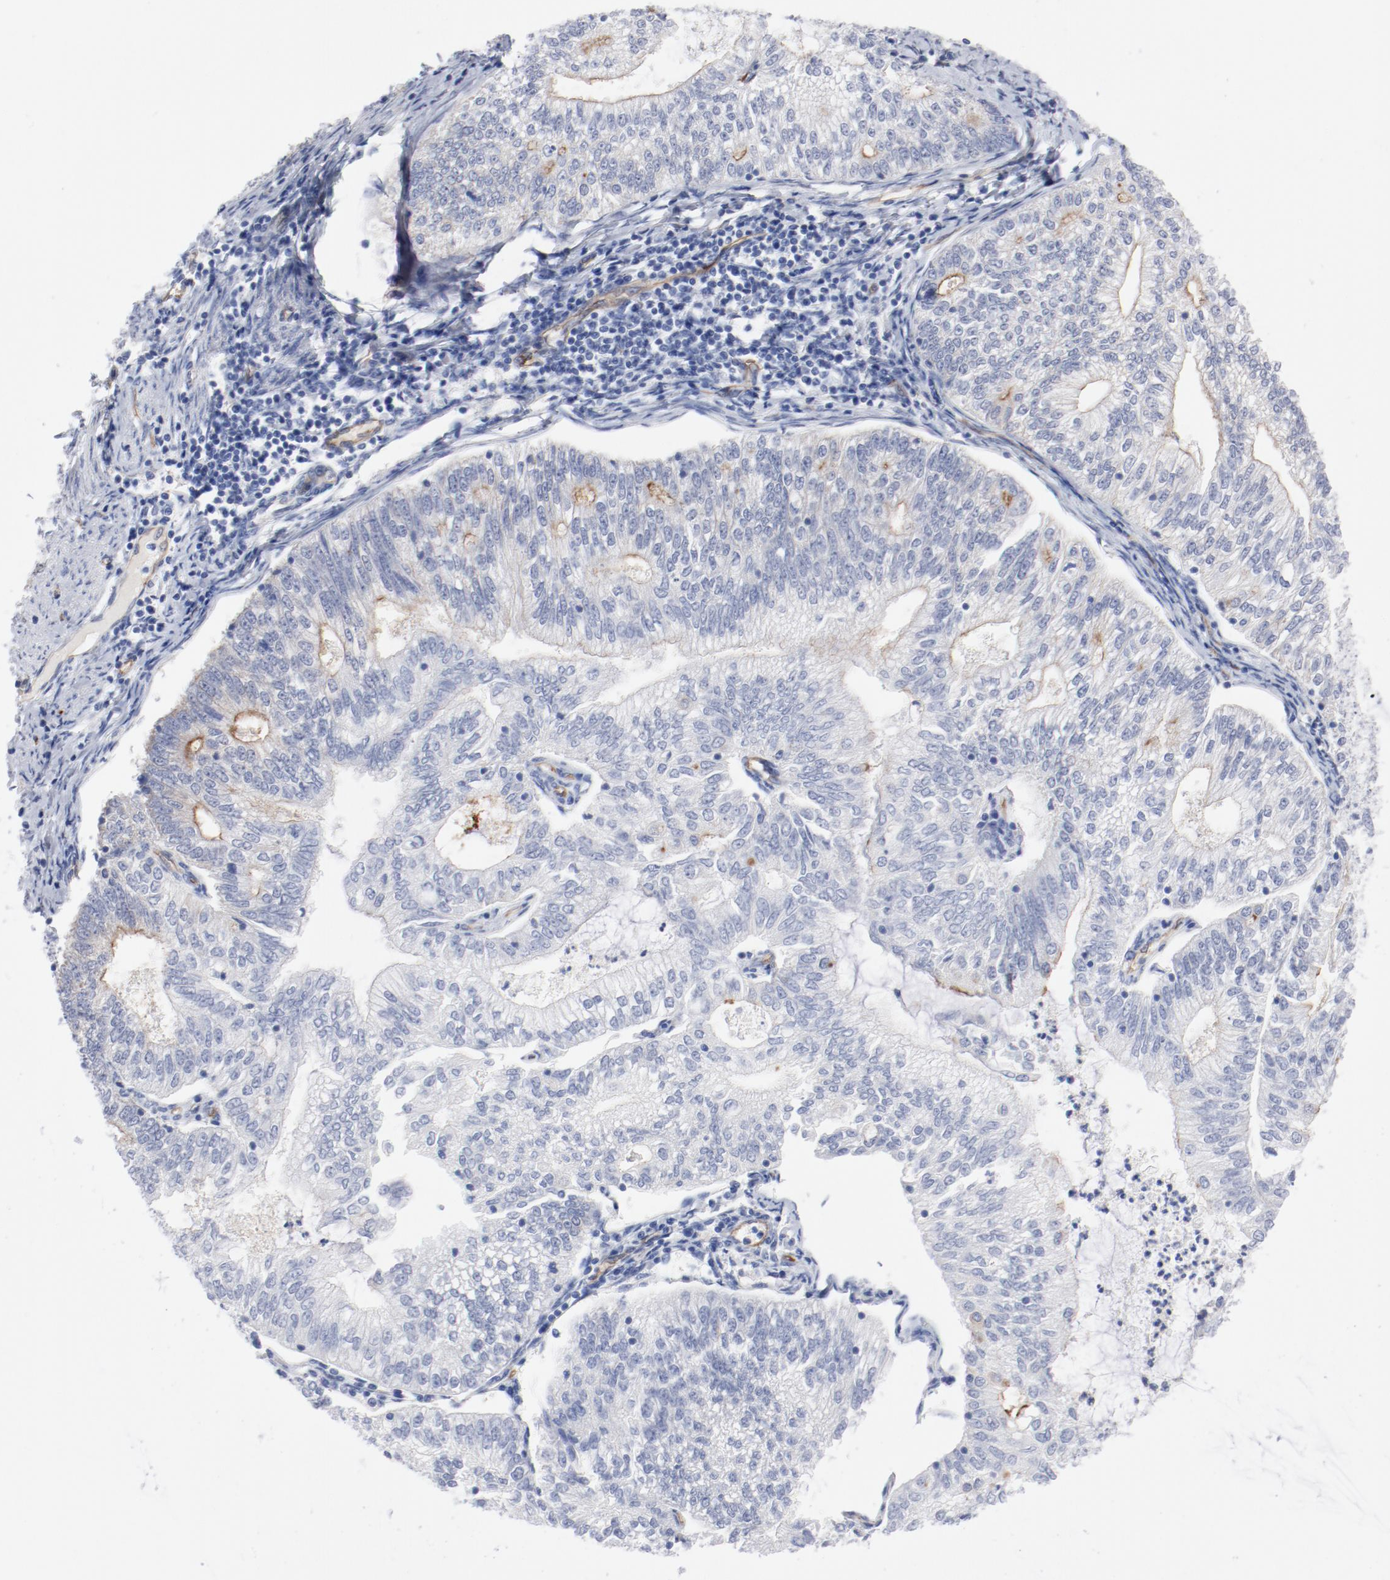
{"staining": {"intensity": "moderate", "quantity": "25%-75%", "location": "cytoplasmic/membranous"}, "tissue": "endometrial cancer", "cell_type": "Tumor cells", "image_type": "cancer", "snomed": [{"axis": "morphology", "description": "Adenocarcinoma, NOS"}, {"axis": "topography", "description": "Endometrium"}], "caption": "An IHC image of neoplastic tissue is shown. Protein staining in brown labels moderate cytoplasmic/membranous positivity in endometrial cancer (adenocarcinoma) within tumor cells.", "gene": "SHANK3", "patient": {"sex": "female", "age": 69}}